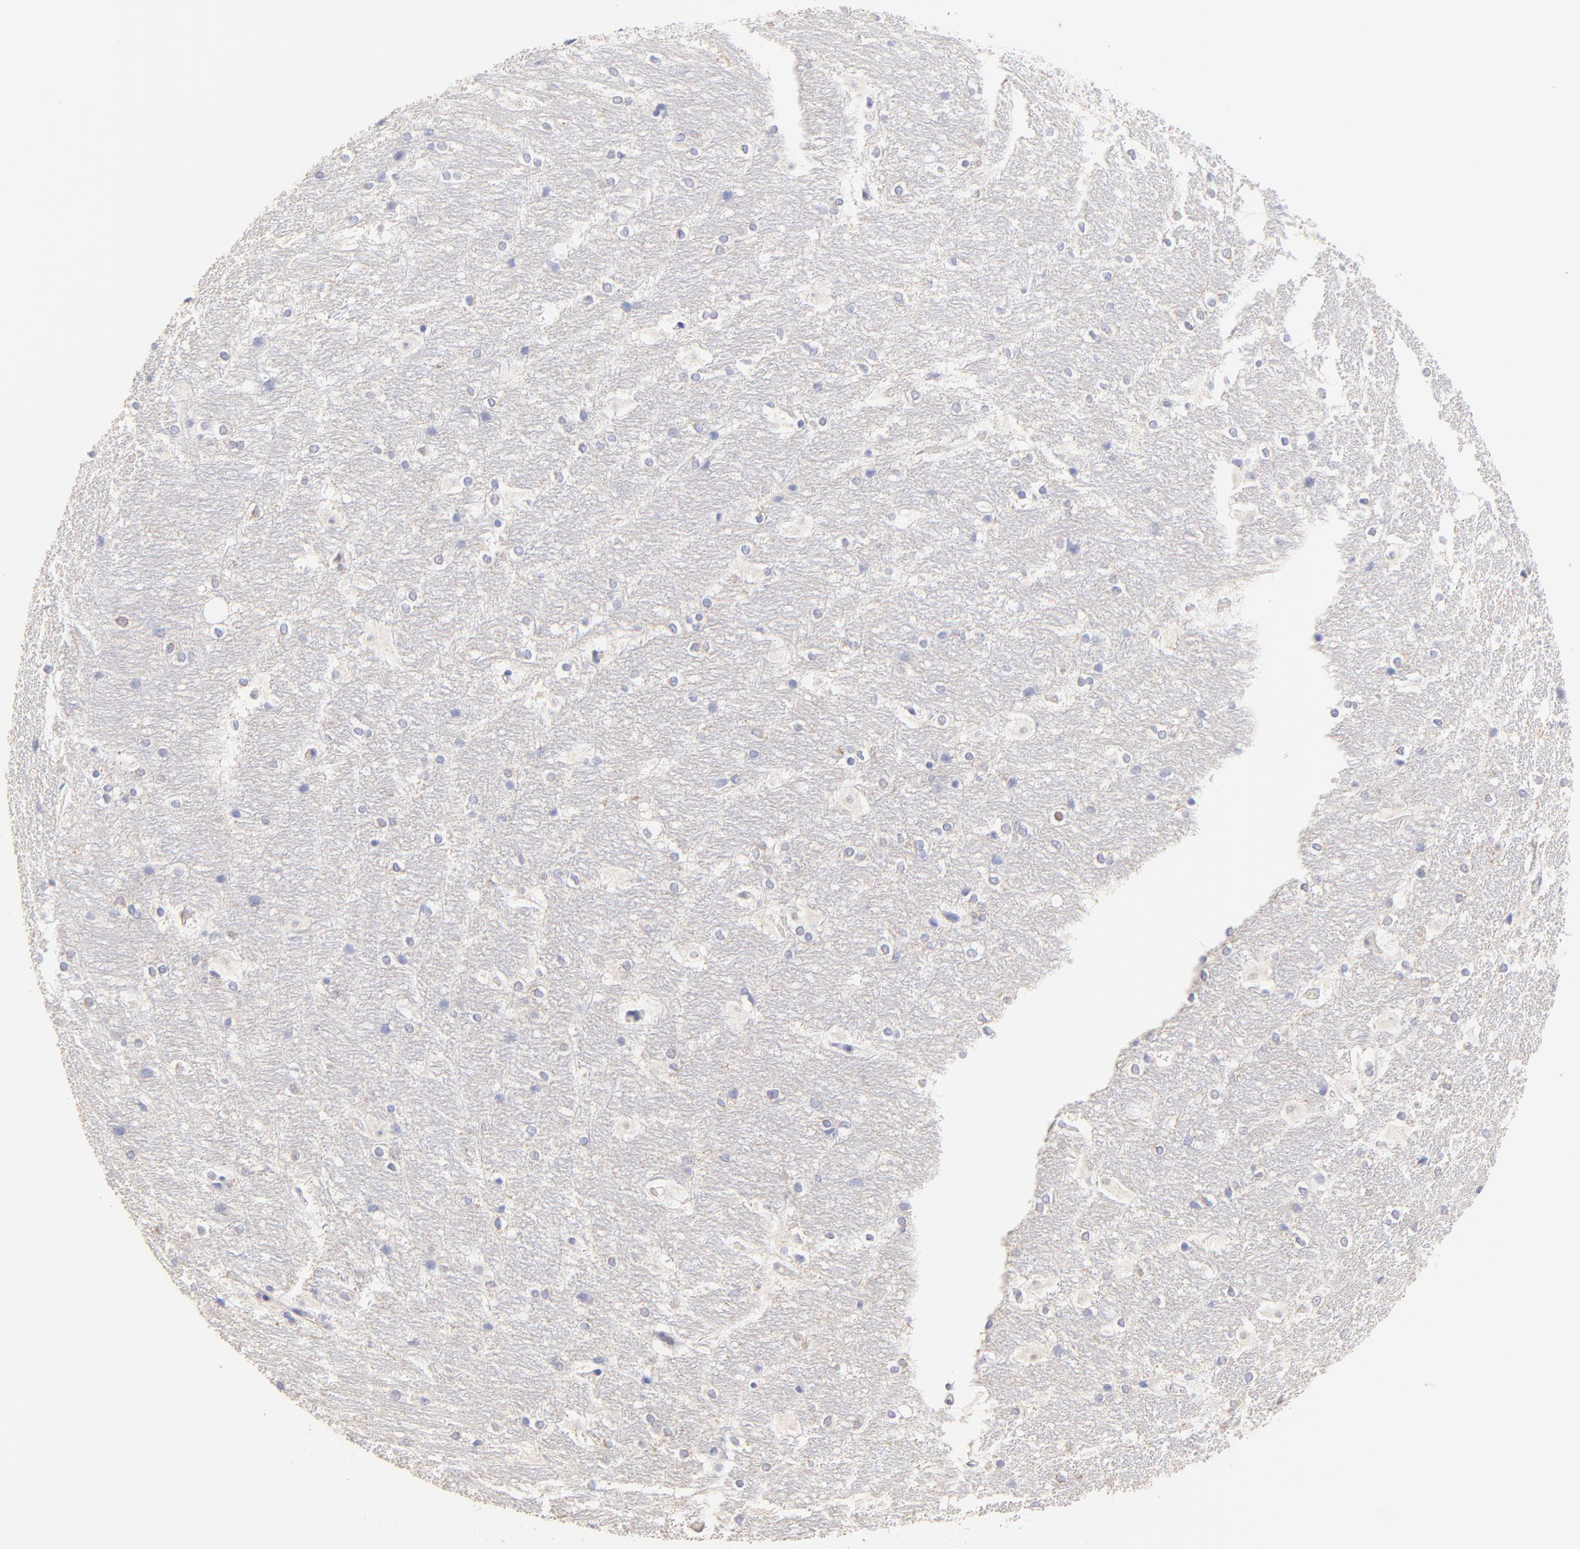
{"staining": {"intensity": "negative", "quantity": "none", "location": "none"}, "tissue": "hippocampus", "cell_type": "Glial cells", "image_type": "normal", "snomed": [{"axis": "morphology", "description": "Normal tissue, NOS"}, {"axis": "topography", "description": "Hippocampus"}], "caption": "IHC photomicrograph of normal hippocampus: hippocampus stained with DAB (3,3'-diaminobenzidine) displays no significant protein expression in glial cells.", "gene": "ACTRT1", "patient": {"sex": "female", "age": 19}}